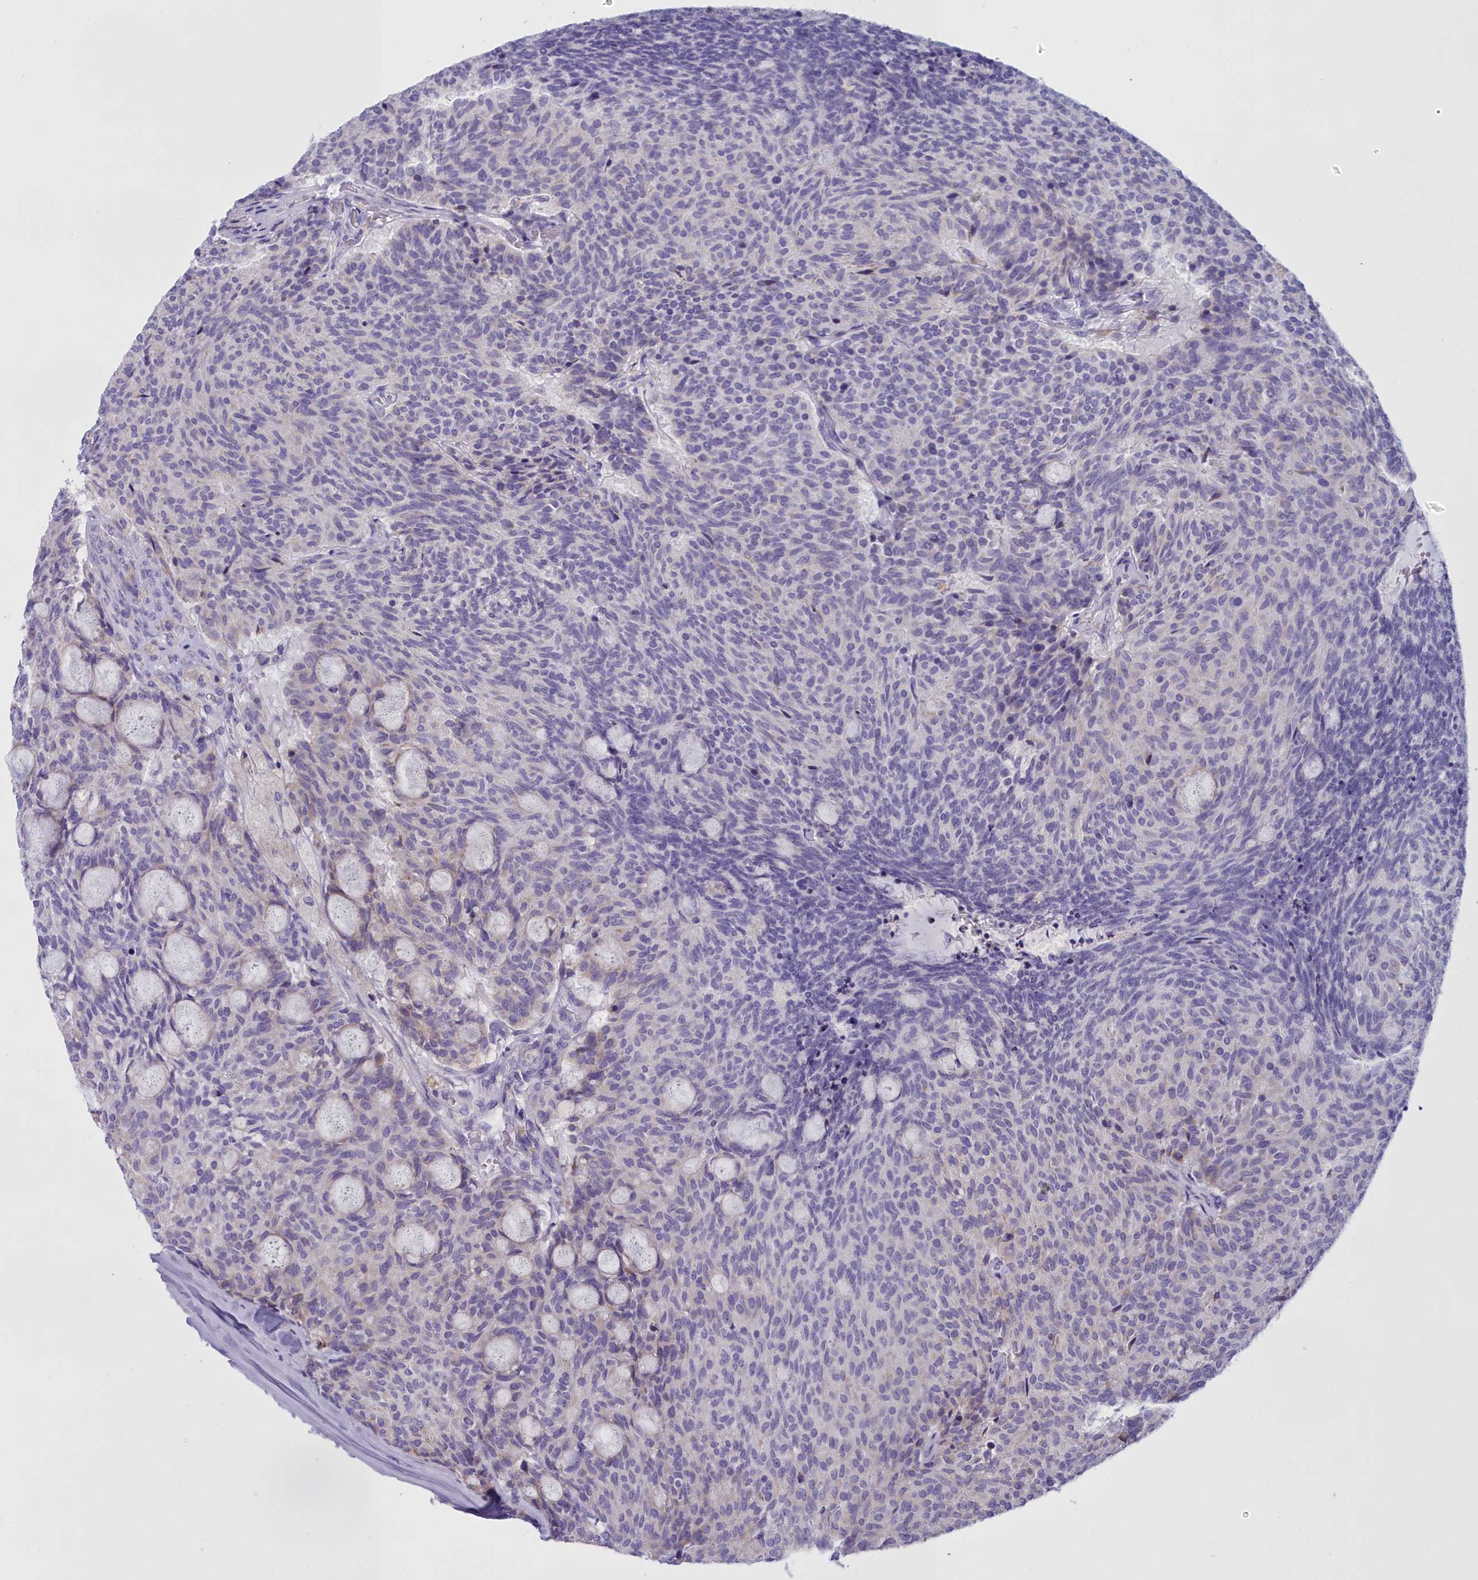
{"staining": {"intensity": "negative", "quantity": "none", "location": "none"}, "tissue": "carcinoid", "cell_type": "Tumor cells", "image_type": "cancer", "snomed": [{"axis": "morphology", "description": "Carcinoid, malignant, NOS"}, {"axis": "topography", "description": "Pancreas"}], "caption": "DAB immunohistochemical staining of carcinoid demonstrates no significant positivity in tumor cells. (Immunohistochemistry (ihc), brightfield microscopy, high magnification).", "gene": "CD5", "patient": {"sex": "female", "age": 54}}